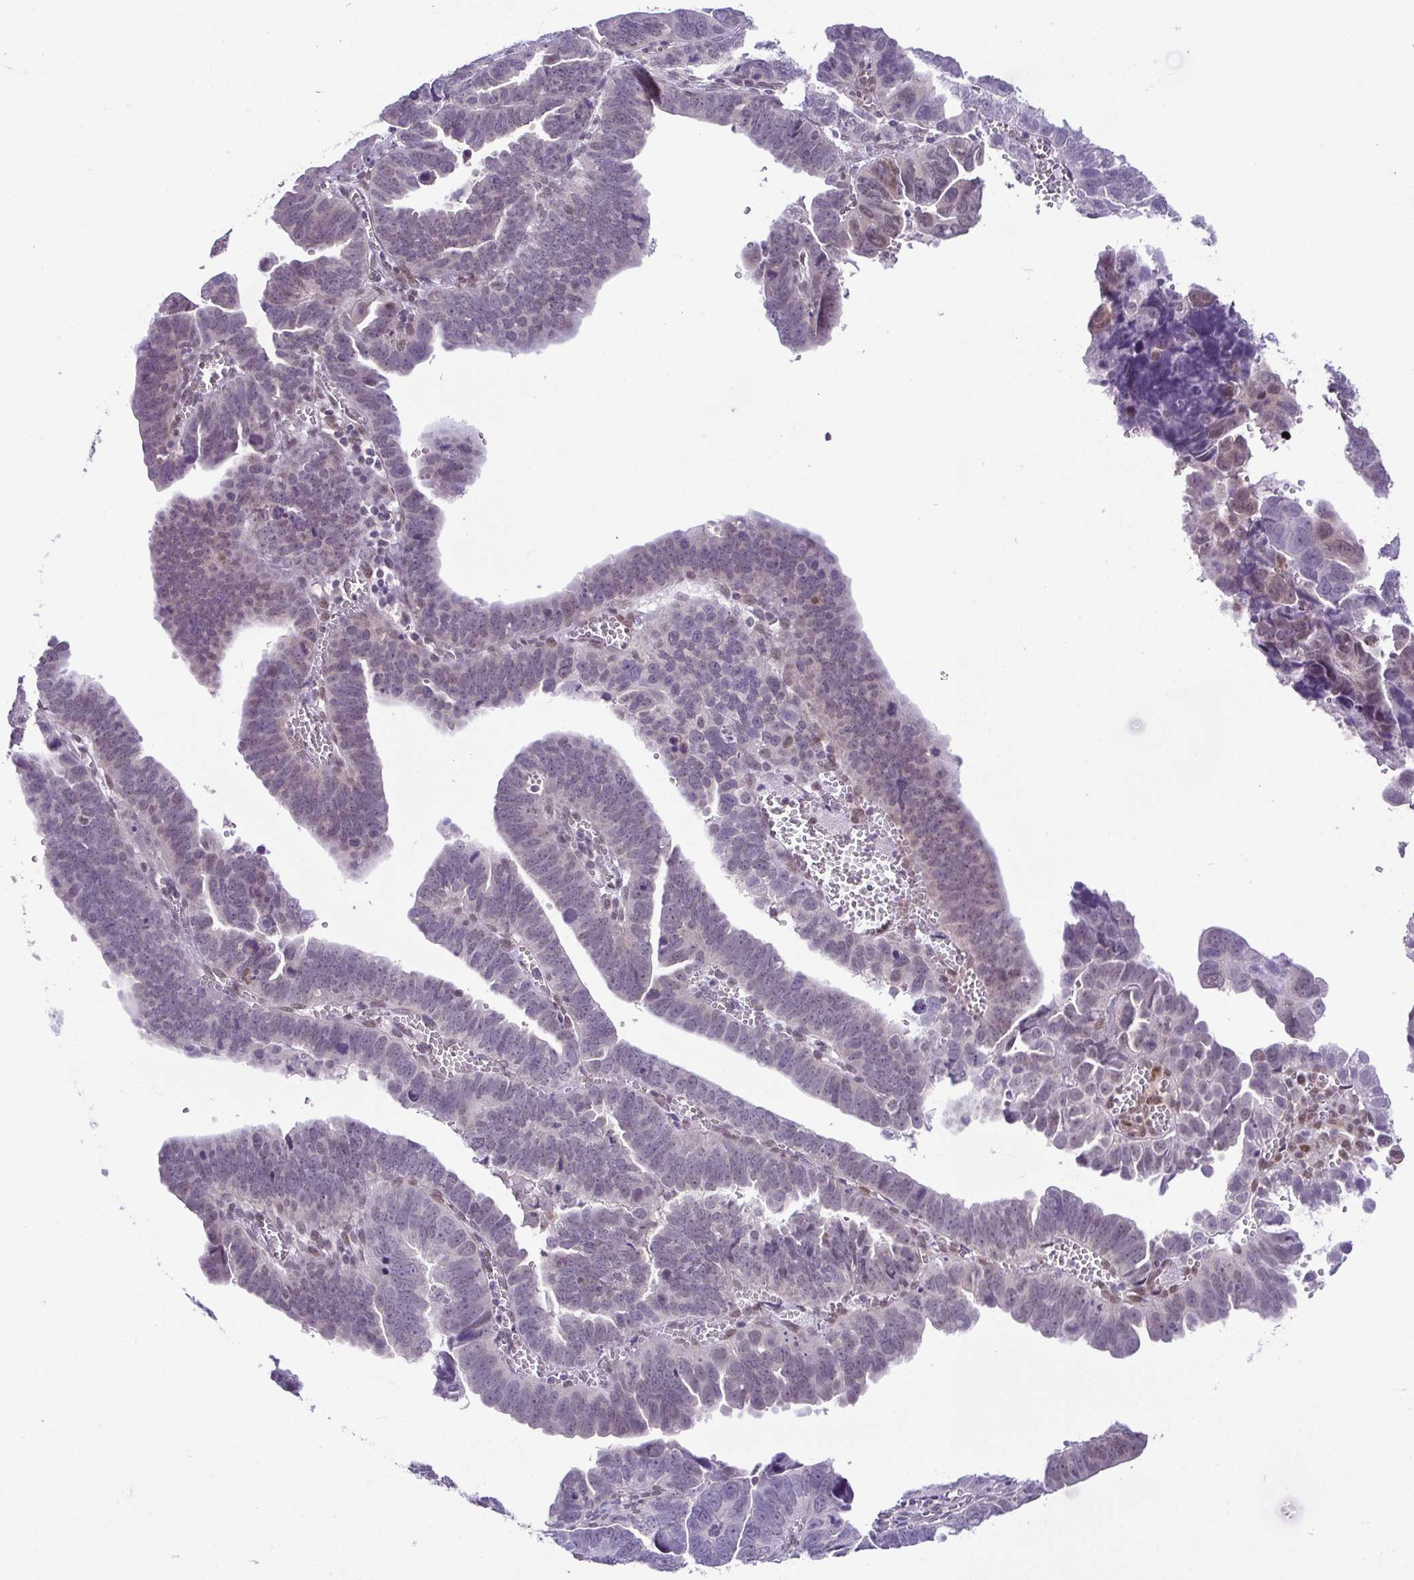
{"staining": {"intensity": "weak", "quantity": "<25%", "location": "nuclear"}, "tissue": "endometrial cancer", "cell_type": "Tumor cells", "image_type": "cancer", "snomed": [{"axis": "morphology", "description": "Adenocarcinoma, NOS"}, {"axis": "topography", "description": "Endometrium"}], "caption": "Human endometrial cancer (adenocarcinoma) stained for a protein using immunohistochemistry (IHC) demonstrates no staining in tumor cells.", "gene": "RBM3", "patient": {"sex": "female", "age": 75}}